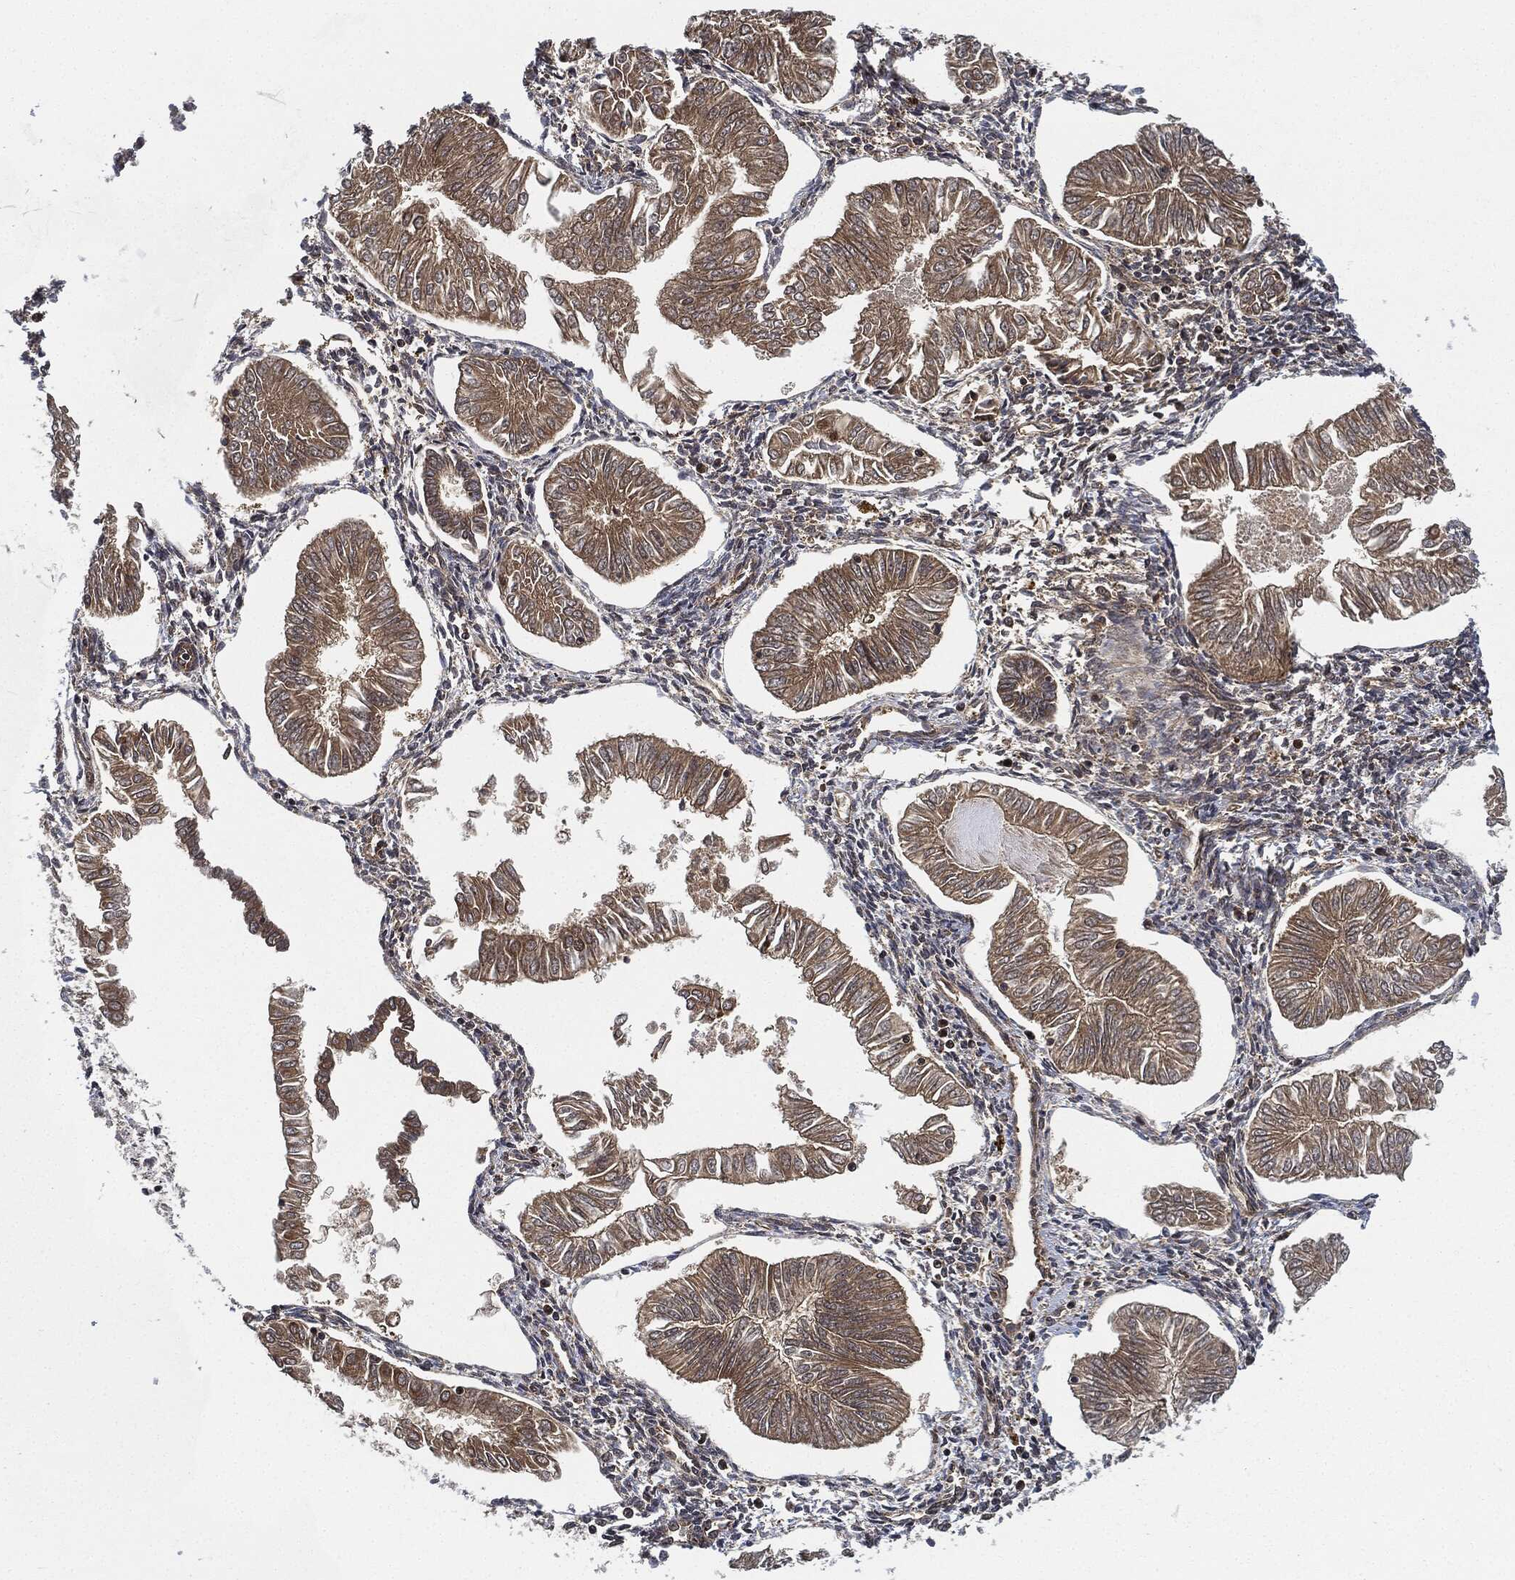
{"staining": {"intensity": "weak", "quantity": "25%-75%", "location": "cytoplasmic/membranous"}, "tissue": "endometrial cancer", "cell_type": "Tumor cells", "image_type": "cancer", "snomed": [{"axis": "morphology", "description": "Adenocarcinoma, NOS"}, {"axis": "topography", "description": "Endometrium"}], "caption": "The immunohistochemical stain labels weak cytoplasmic/membranous positivity in tumor cells of endometrial adenocarcinoma tissue. The staining is performed using DAB brown chromogen to label protein expression. The nuclei are counter-stained blue using hematoxylin.", "gene": "RNASEL", "patient": {"sex": "female", "age": 53}}